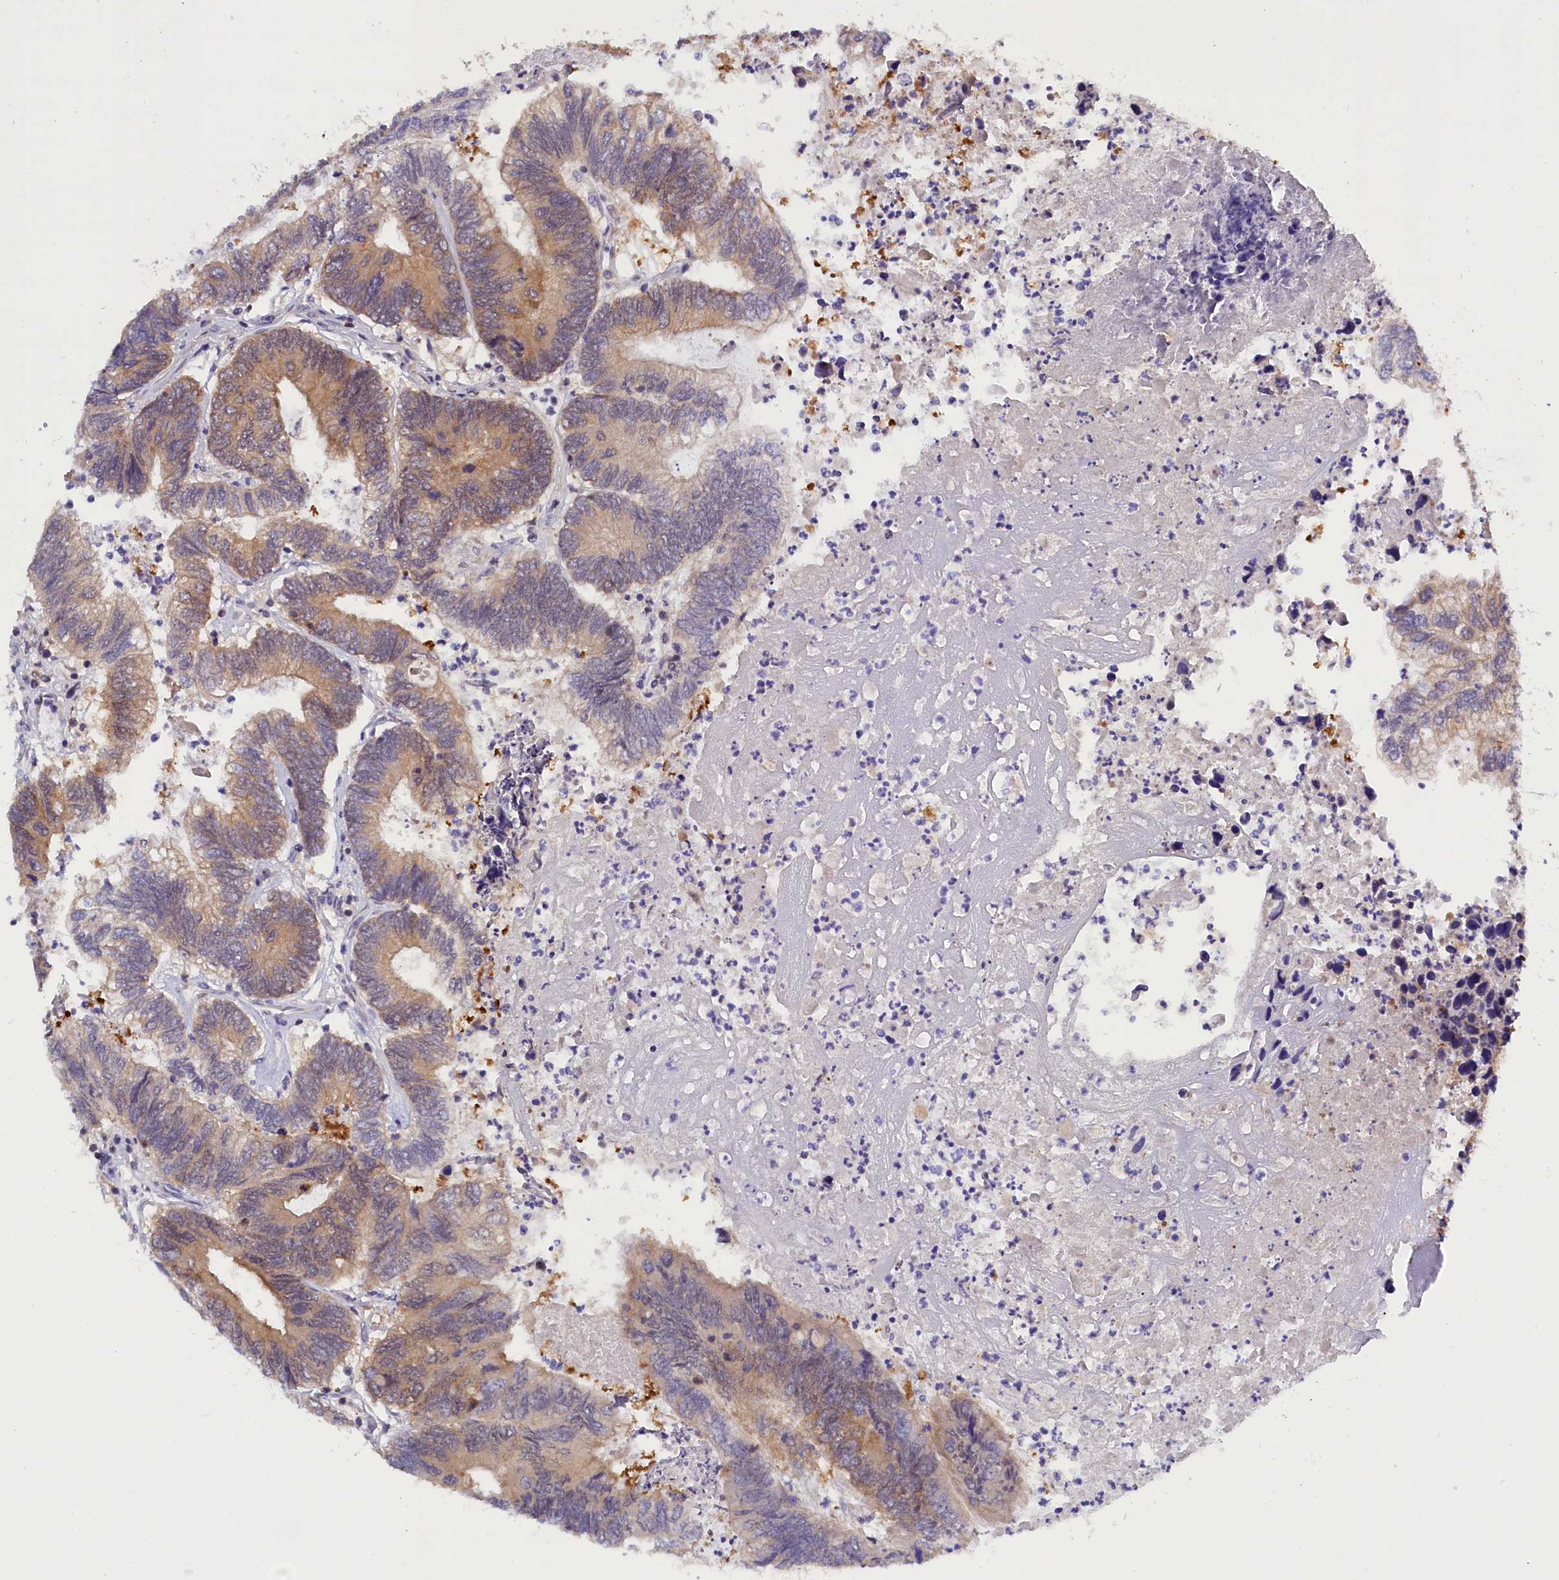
{"staining": {"intensity": "moderate", "quantity": "25%-75%", "location": "cytoplasmic/membranous"}, "tissue": "colorectal cancer", "cell_type": "Tumor cells", "image_type": "cancer", "snomed": [{"axis": "morphology", "description": "Adenocarcinoma, NOS"}, {"axis": "topography", "description": "Colon"}], "caption": "Protein staining of colorectal cancer tissue demonstrates moderate cytoplasmic/membranous staining in about 25%-75% of tumor cells.", "gene": "TBCB", "patient": {"sex": "female", "age": 67}}